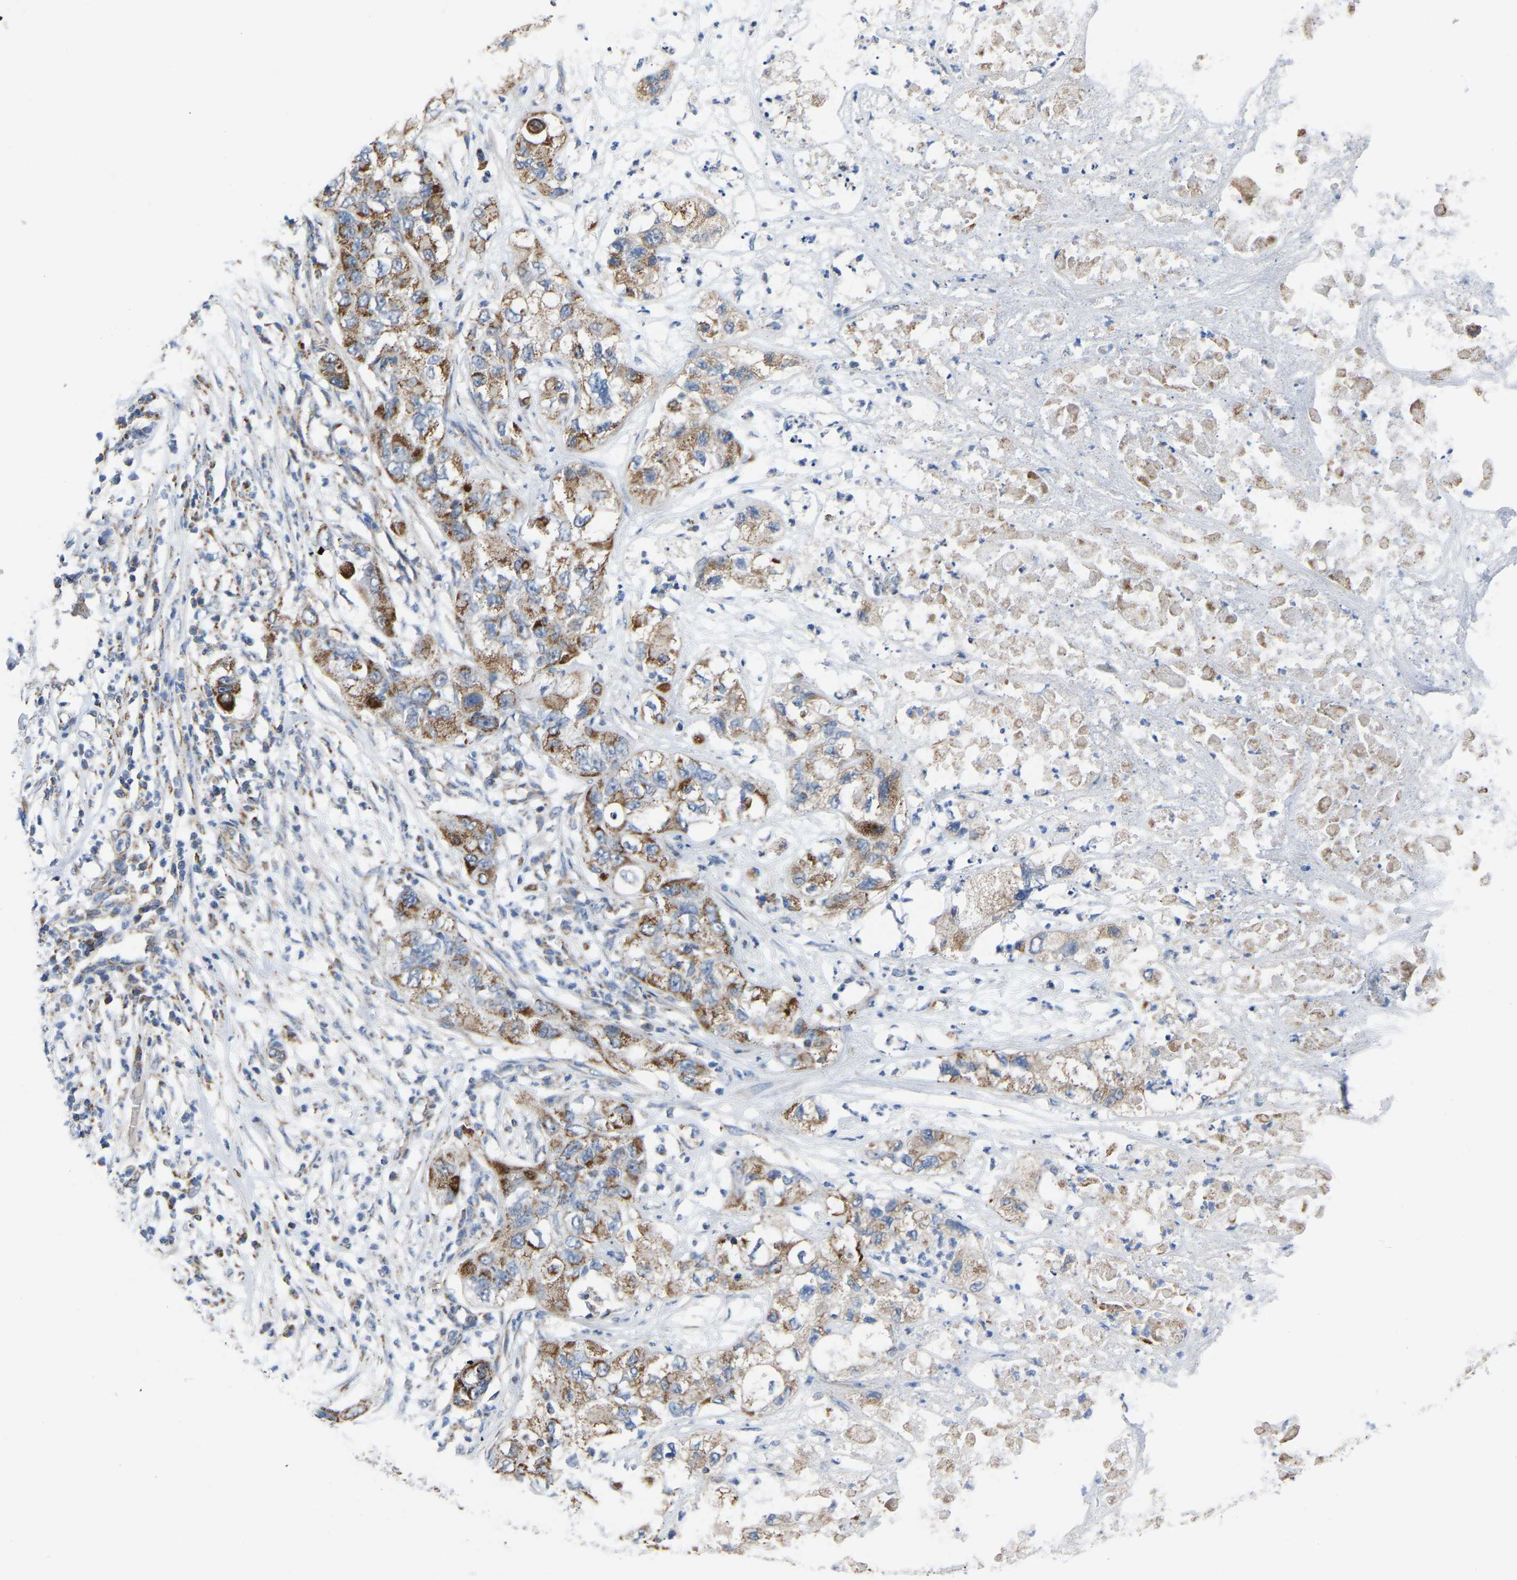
{"staining": {"intensity": "moderate", "quantity": ">75%", "location": "cytoplasmic/membranous"}, "tissue": "pancreatic cancer", "cell_type": "Tumor cells", "image_type": "cancer", "snomed": [{"axis": "morphology", "description": "Adenocarcinoma, NOS"}, {"axis": "topography", "description": "Pancreas"}], "caption": "The immunohistochemical stain highlights moderate cytoplasmic/membranous positivity in tumor cells of pancreatic cancer tissue.", "gene": "BCL10", "patient": {"sex": "female", "age": 78}}